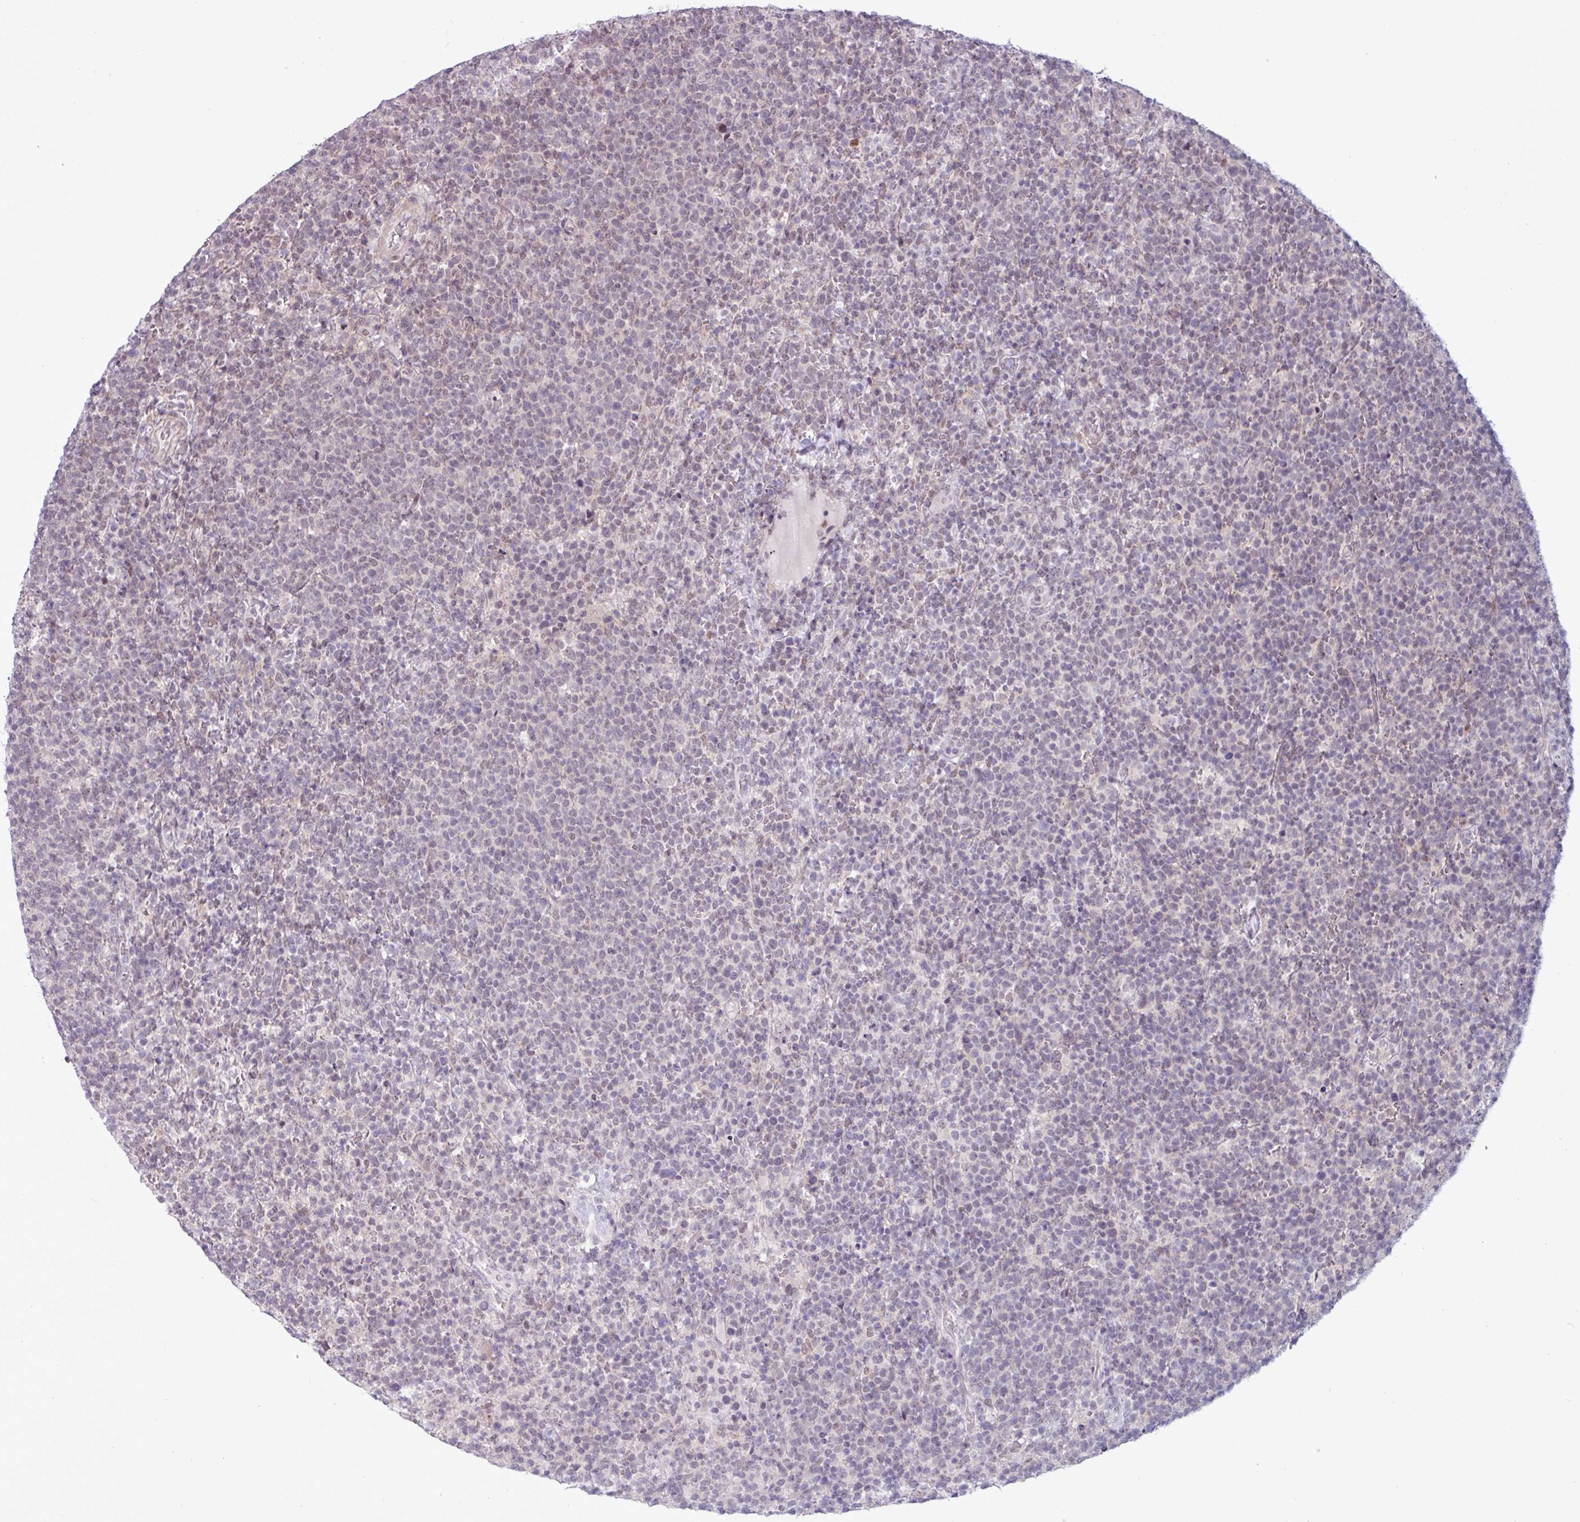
{"staining": {"intensity": "weak", "quantity": "<25%", "location": "nuclear"}, "tissue": "lymphoma", "cell_type": "Tumor cells", "image_type": "cancer", "snomed": [{"axis": "morphology", "description": "Malignant lymphoma, non-Hodgkin's type, High grade"}, {"axis": "topography", "description": "Lymph node"}], "caption": "Tumor cells show no significant protein staining in malignant lymphoma, non-Hodgkin's type (high-grade).", "gene": "NOTCH2", "patient": {"sex": "male", "age": 61}}